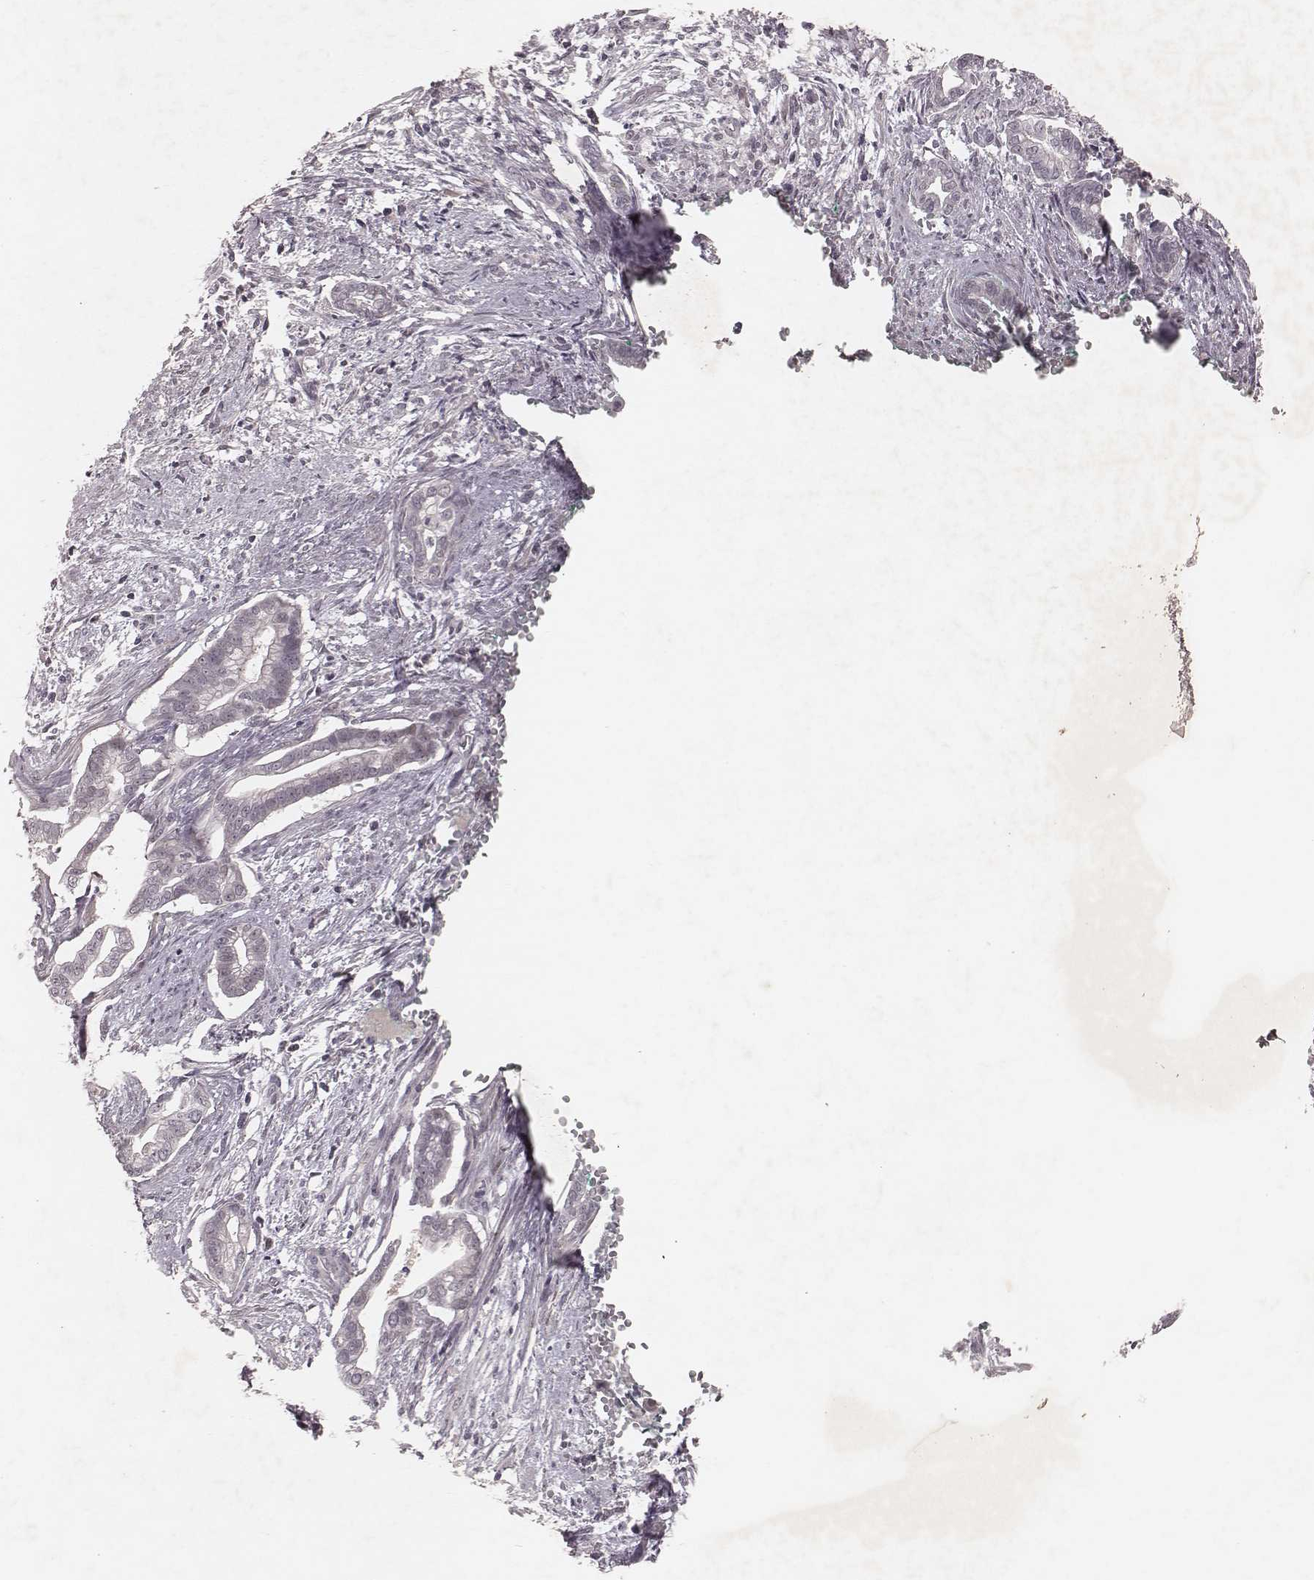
{"staining": {"intensity": "negative", "quantity": "none", "location": "none"}, "tissue": "cervical cancer", "cell_type": "Tumor cells", "image_type": "cancer", "snomed": [{"axis": "morphology", "description": "Adenocarcinoma, NOS"}, {"axis": "topography", "description": "Cervix"}], "caption": "There is no significant positivity in tumor cells of adenocarcinoma (cervical).", "gene": "FAM13B", "patient": {"sex": "female", "age": 62}}